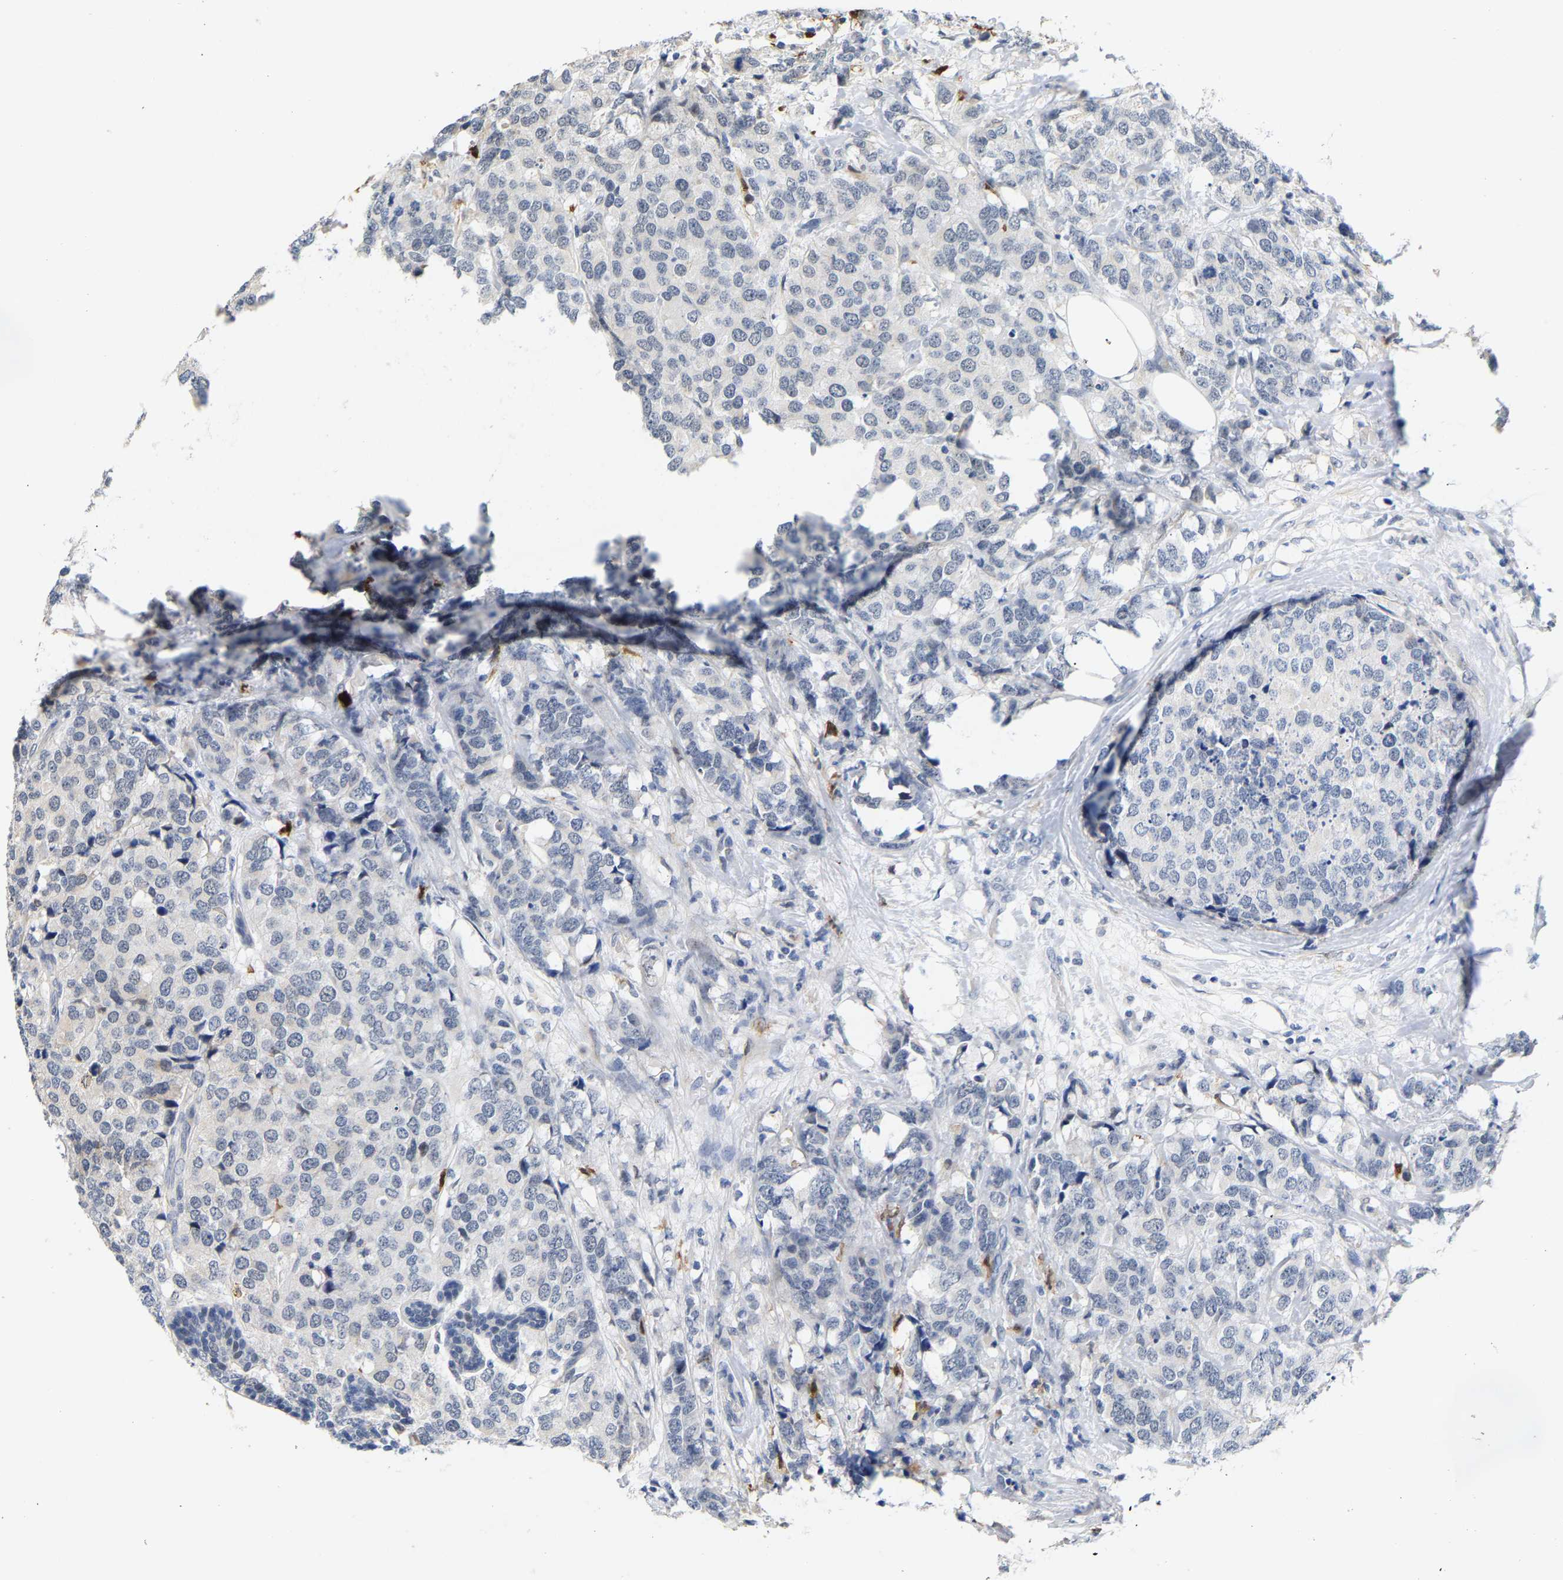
{"staining": {"intensity": "negative", "quantity": "none", "location": "none"}, "tissue": "breast cancer", "cell_type": "Tumor cells", "image_type": "cancer", "snomed": [{"axis": "morphology", "description": "Lobular carcinoma"}, {"axis": "topography", "description": "Breast"}], "caption": "High power microscopy image of an immunohistochemistry micrograph of lobular carcinoma (breast), revealing no significant positivity in tumor cells. Nuclei are stained in blue.", "gene": "TDRD7", "patient": {"sex": "female", "age": 59}}